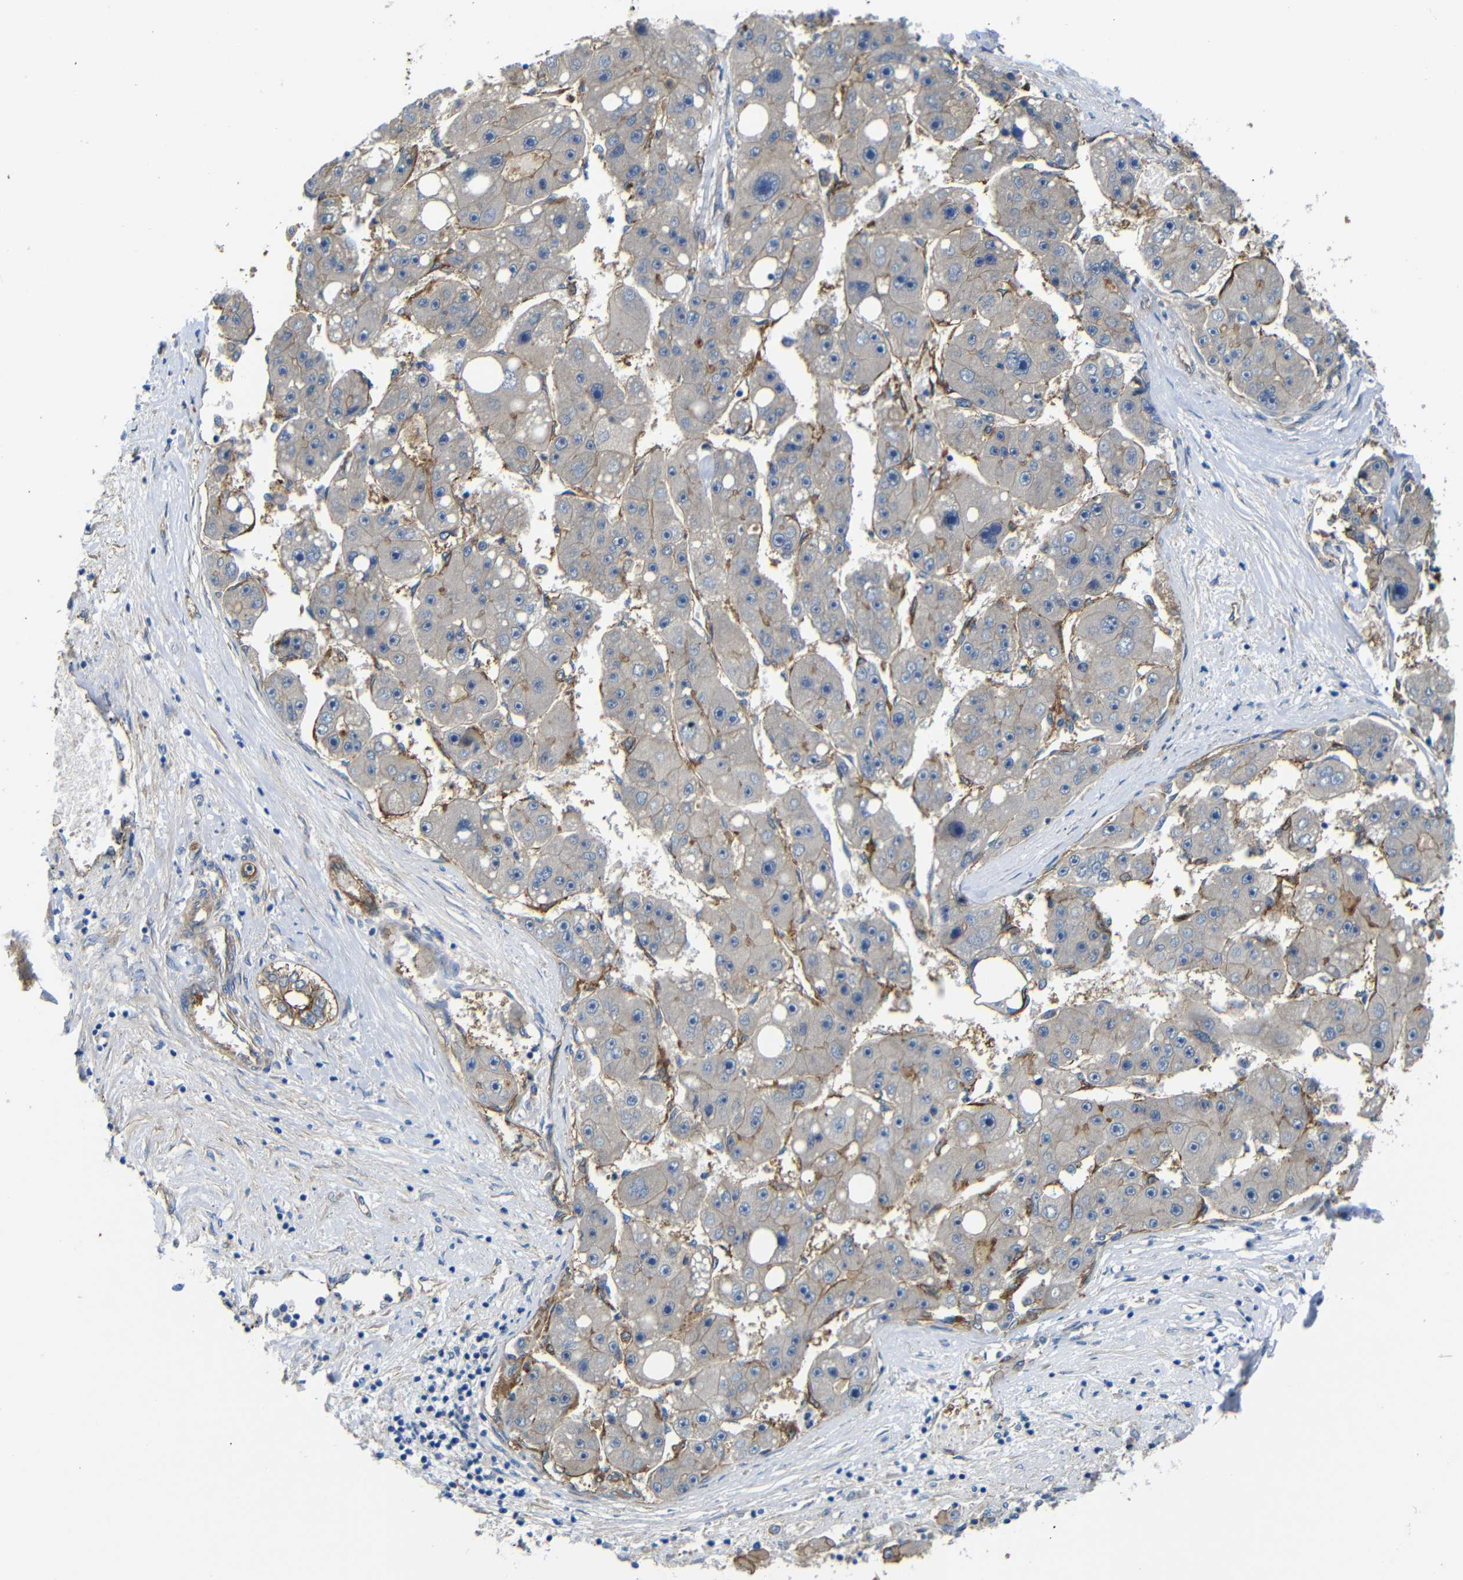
{"staining": {"intensity": "negative", "quantity": "none", "location": "none"}, "tissue": "liver cancer", "cell_type": "Tumor cells", "image_type": "cancer", "snomed": [{"axis": "morphology", "description": "Carcinoma, Hepatocellular, NOS"}, {"axis": "topography", "description": "Liver"}], "caption": "Micrograph shows no protein expression in tumor cells of hepatocellular carcinoma (liver) tissue.", "gene": "MYO1B", "patient": {"sex": "female", "age": 61}}